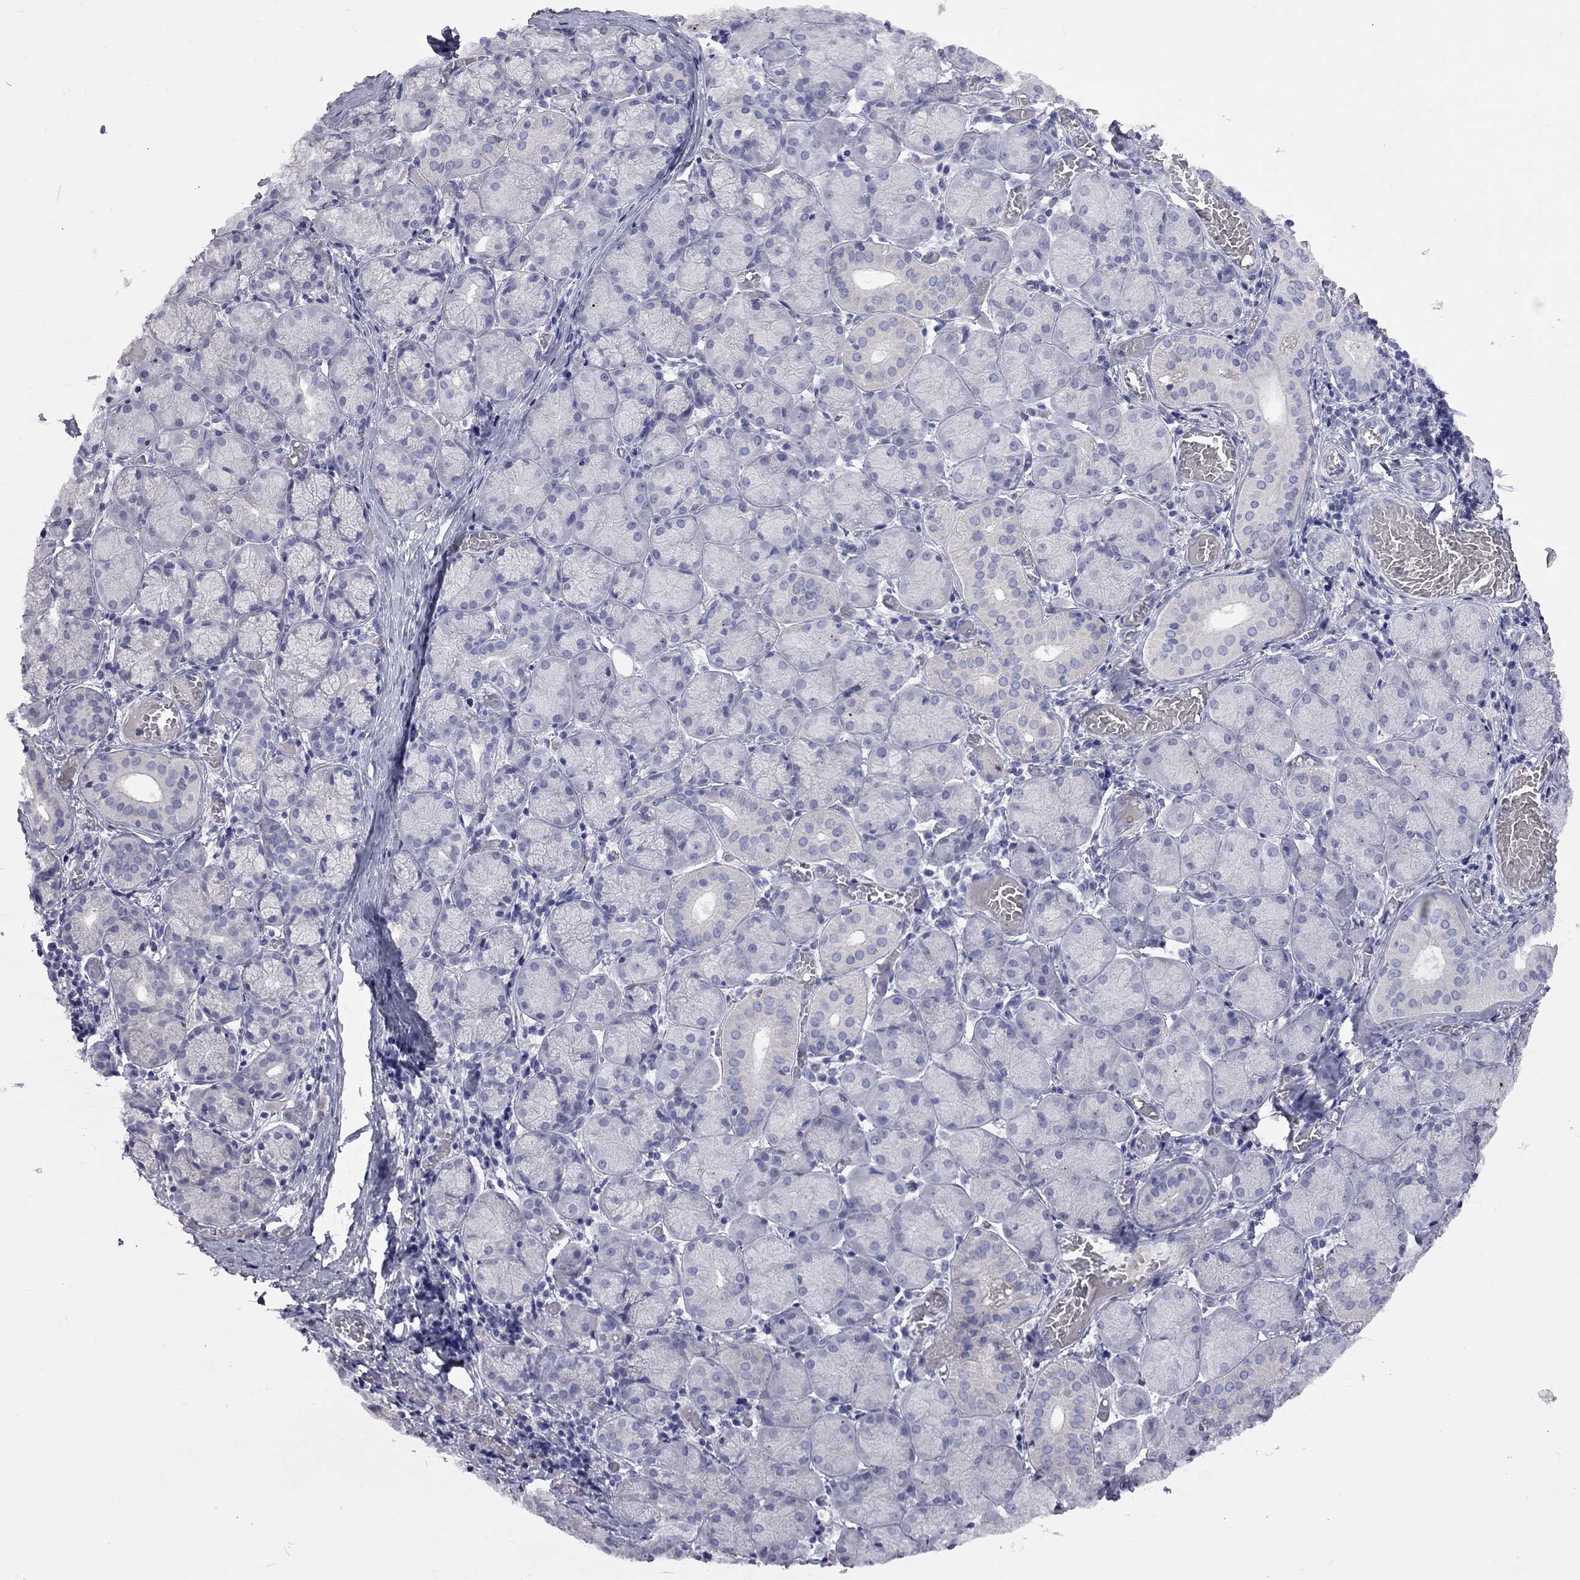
{"staining": {"intensity": "negative", "quantity": "none", "location": "none"}, "tissue": "salivary gland", "cell_type": "Glandular cells", "image_type": "normal", "snomed": [{"axis": "morphology", "description": "Normal tissue, NOS"}, {"axis": "topography", "description": "Salivary gland"}, {"axis": "topography", "description": "Peripheral nerve tissue"}], "caption": "Glandular cells show no significant protein positivity in normal salivary gland. The staining is performed using DAB brown chromogen with nuclei counter-stained in using hematoxylin.", "gene": "ABCB4", "patient": {"sex": "female", "age": 24}}